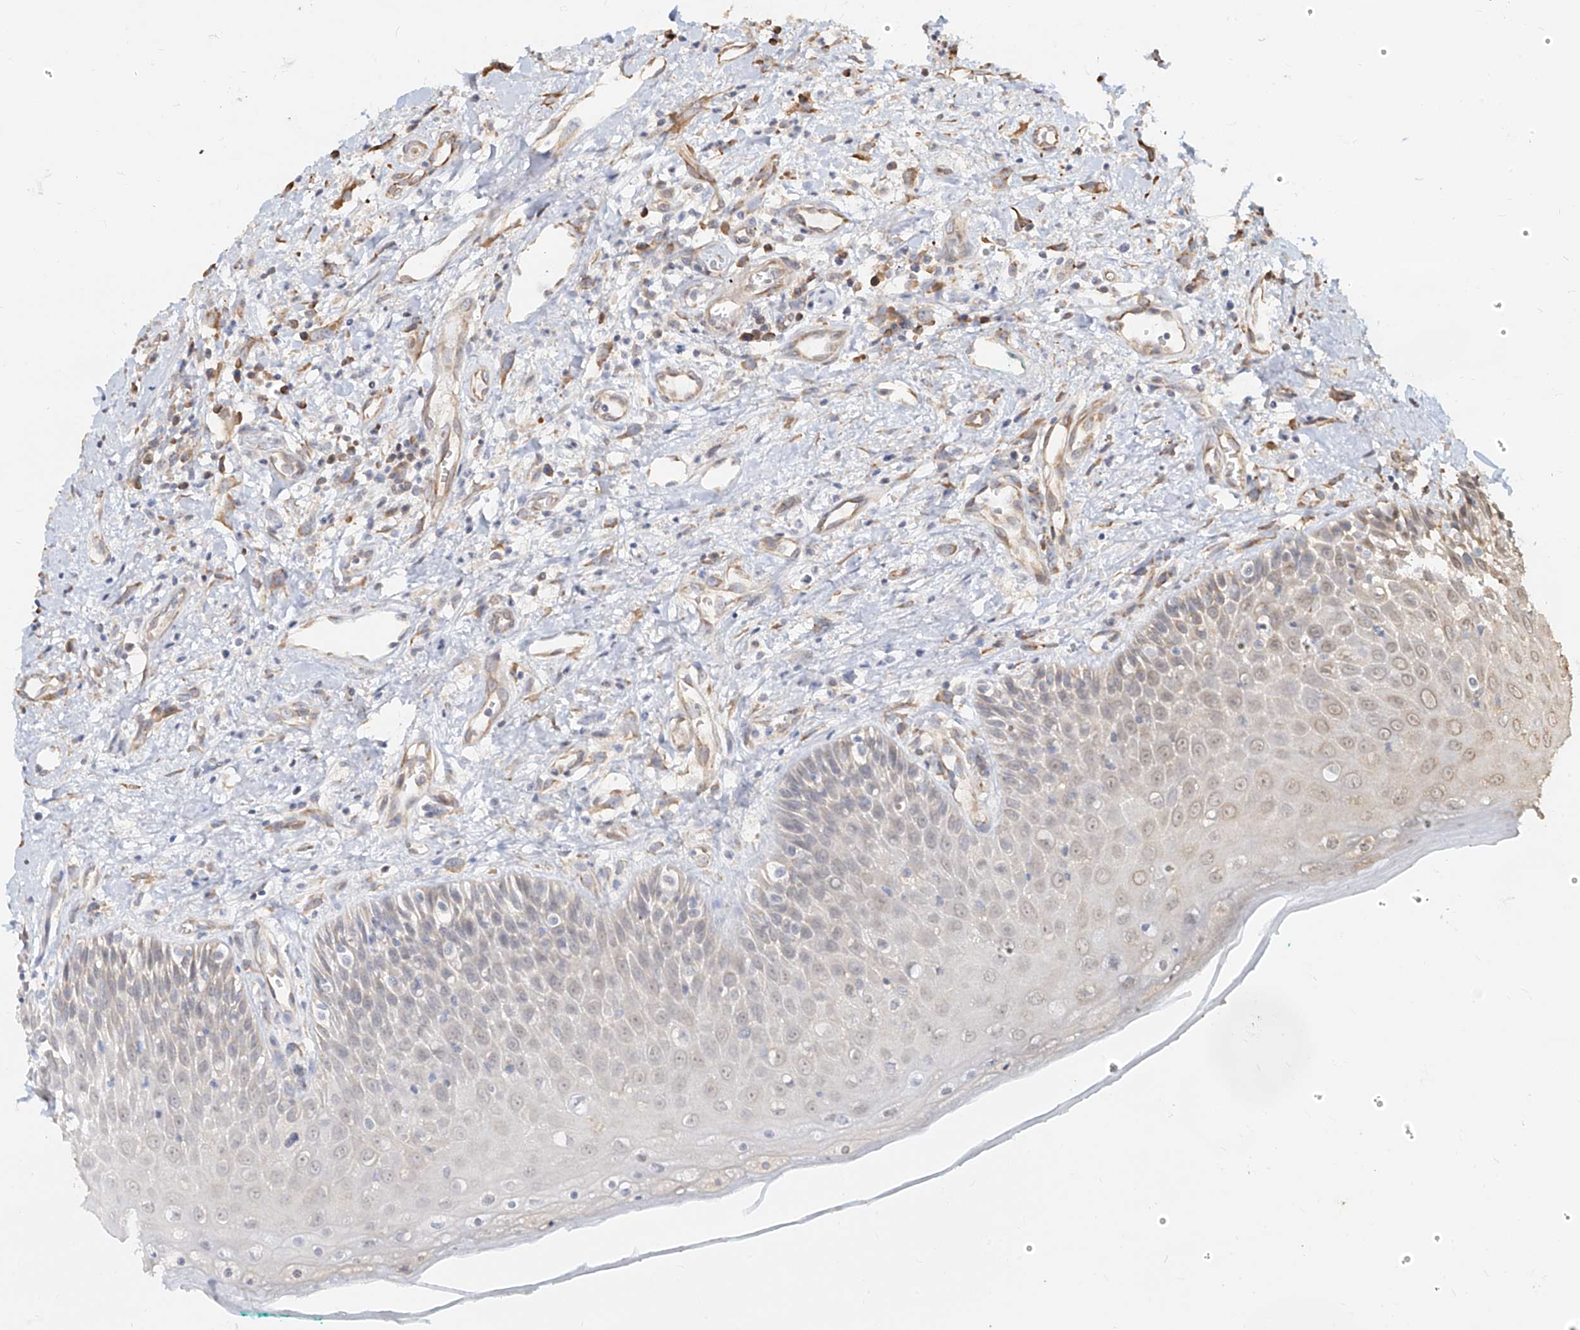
{"staining": {"intensity": "weak", "quantity": "25%-75%", "location": "cytoplasmic/membranous"}, "tissue": "oral mucosa", "cell_type": "Squamous epithelial cells", "image_type": "normal", "snomed": [{"axis": "morphology", "description": "Normal tissue, NOS"}, {"axis": "topography", "description": "Oral tissue"}], "caption": "The immunohistochemical stain highlights weak cytoplasmic/membranous expression in squamous epithelial cells of unremarkable oral mucosa.", "gene": "UBE2K", "patient": {"sex": "female", "age": 70}}